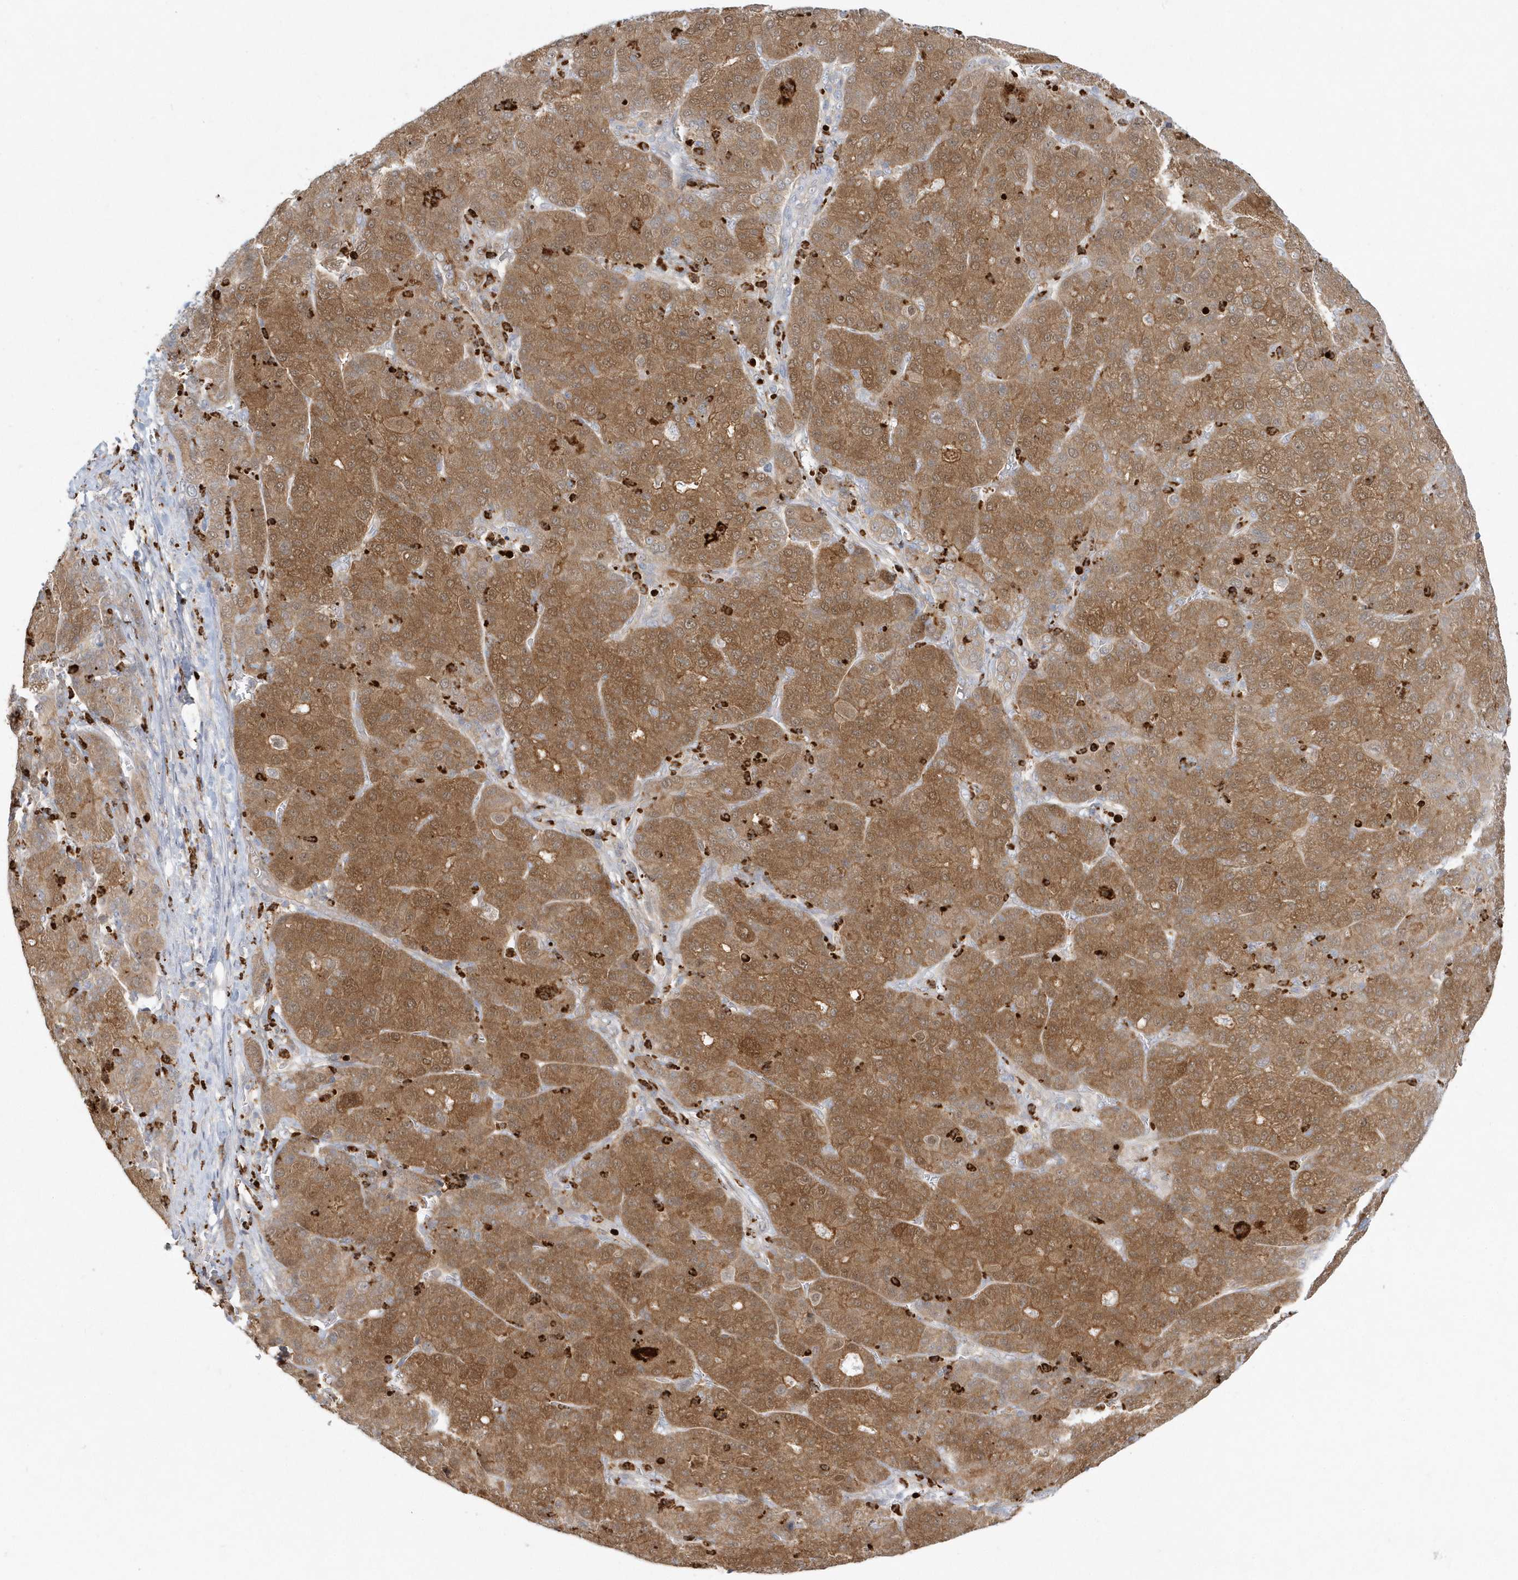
{"staining": {"intensity": "moderate", "quantity": ">75%", "location": "cytoplasmic/membranous"}, "tissue": "liver cancer", "cell_type": "Tumor cells", "image_type": "cancer", "snomed": [{"axis": "morphology", "description": "Carcinoma, Hepatocellular, NOS"}, {"axis": "topography", "description": "Liver"}], "caption": "Approximately >75% of tumor cells in hepatocellular carcinoma (liver) exhibit moderate cytoplasmic/membranous protein positivity as visualized by brown immunohistochemical staining.", "gene": "RNF7", "patient": {"sex": "male", "age": 65}}